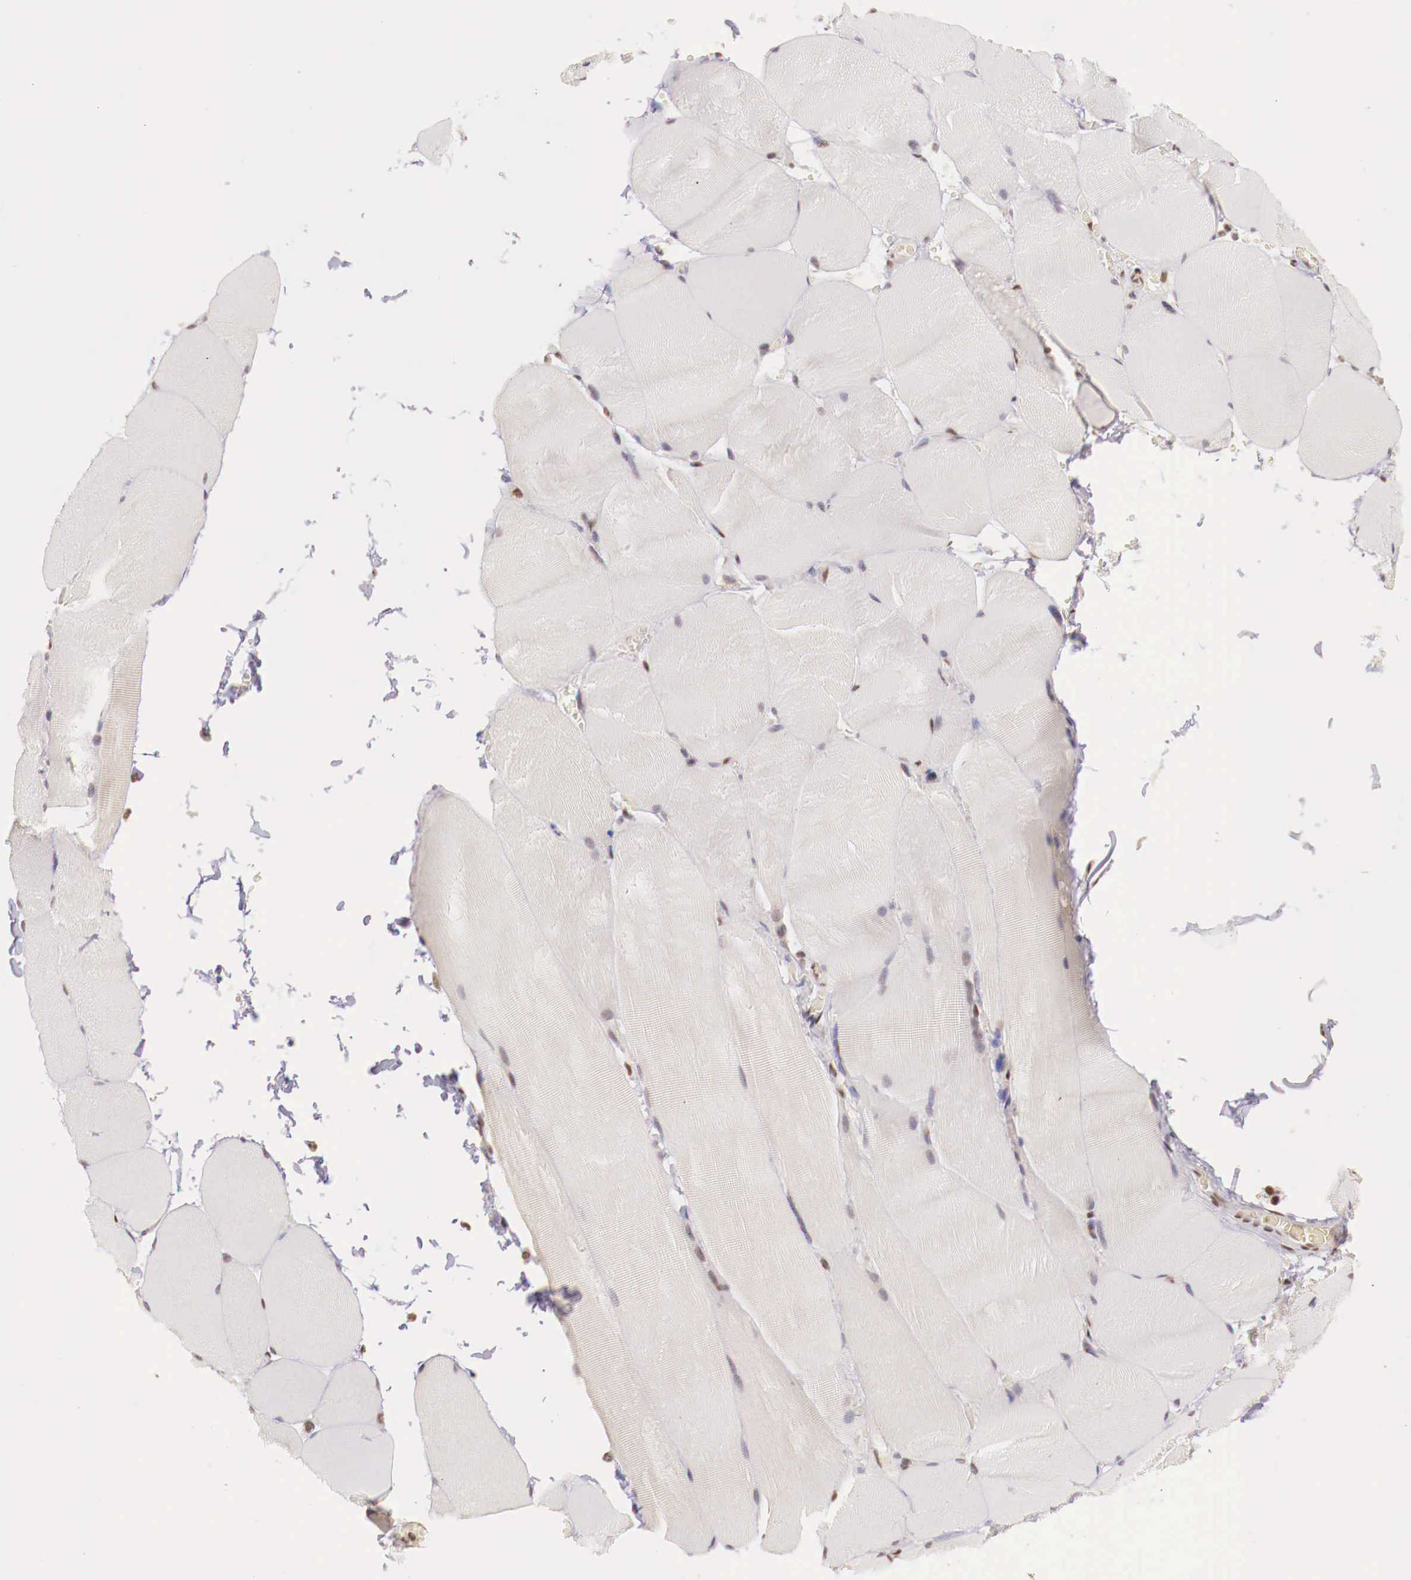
{"staining": {"intensity": "weak", "quantity": "<25%", "location": "nuclear"}, "tissue": "skeletal muscle", "cell_type": "Myocytes", "image_type": "normal", "snomed": [{"axis": "morphology", "description": "Normal tissue, NOS"}, {"axis": "topography", "description": "Skeletal muscle"}], "caption": "The image exhibits no significant expression in myocytes of skeletal muscle. (DAB immunohistochemistry visualized using brightfield microscopy, high magnification).", "gene": "SP1", "patient": {"sex": "male", "age": 71}}